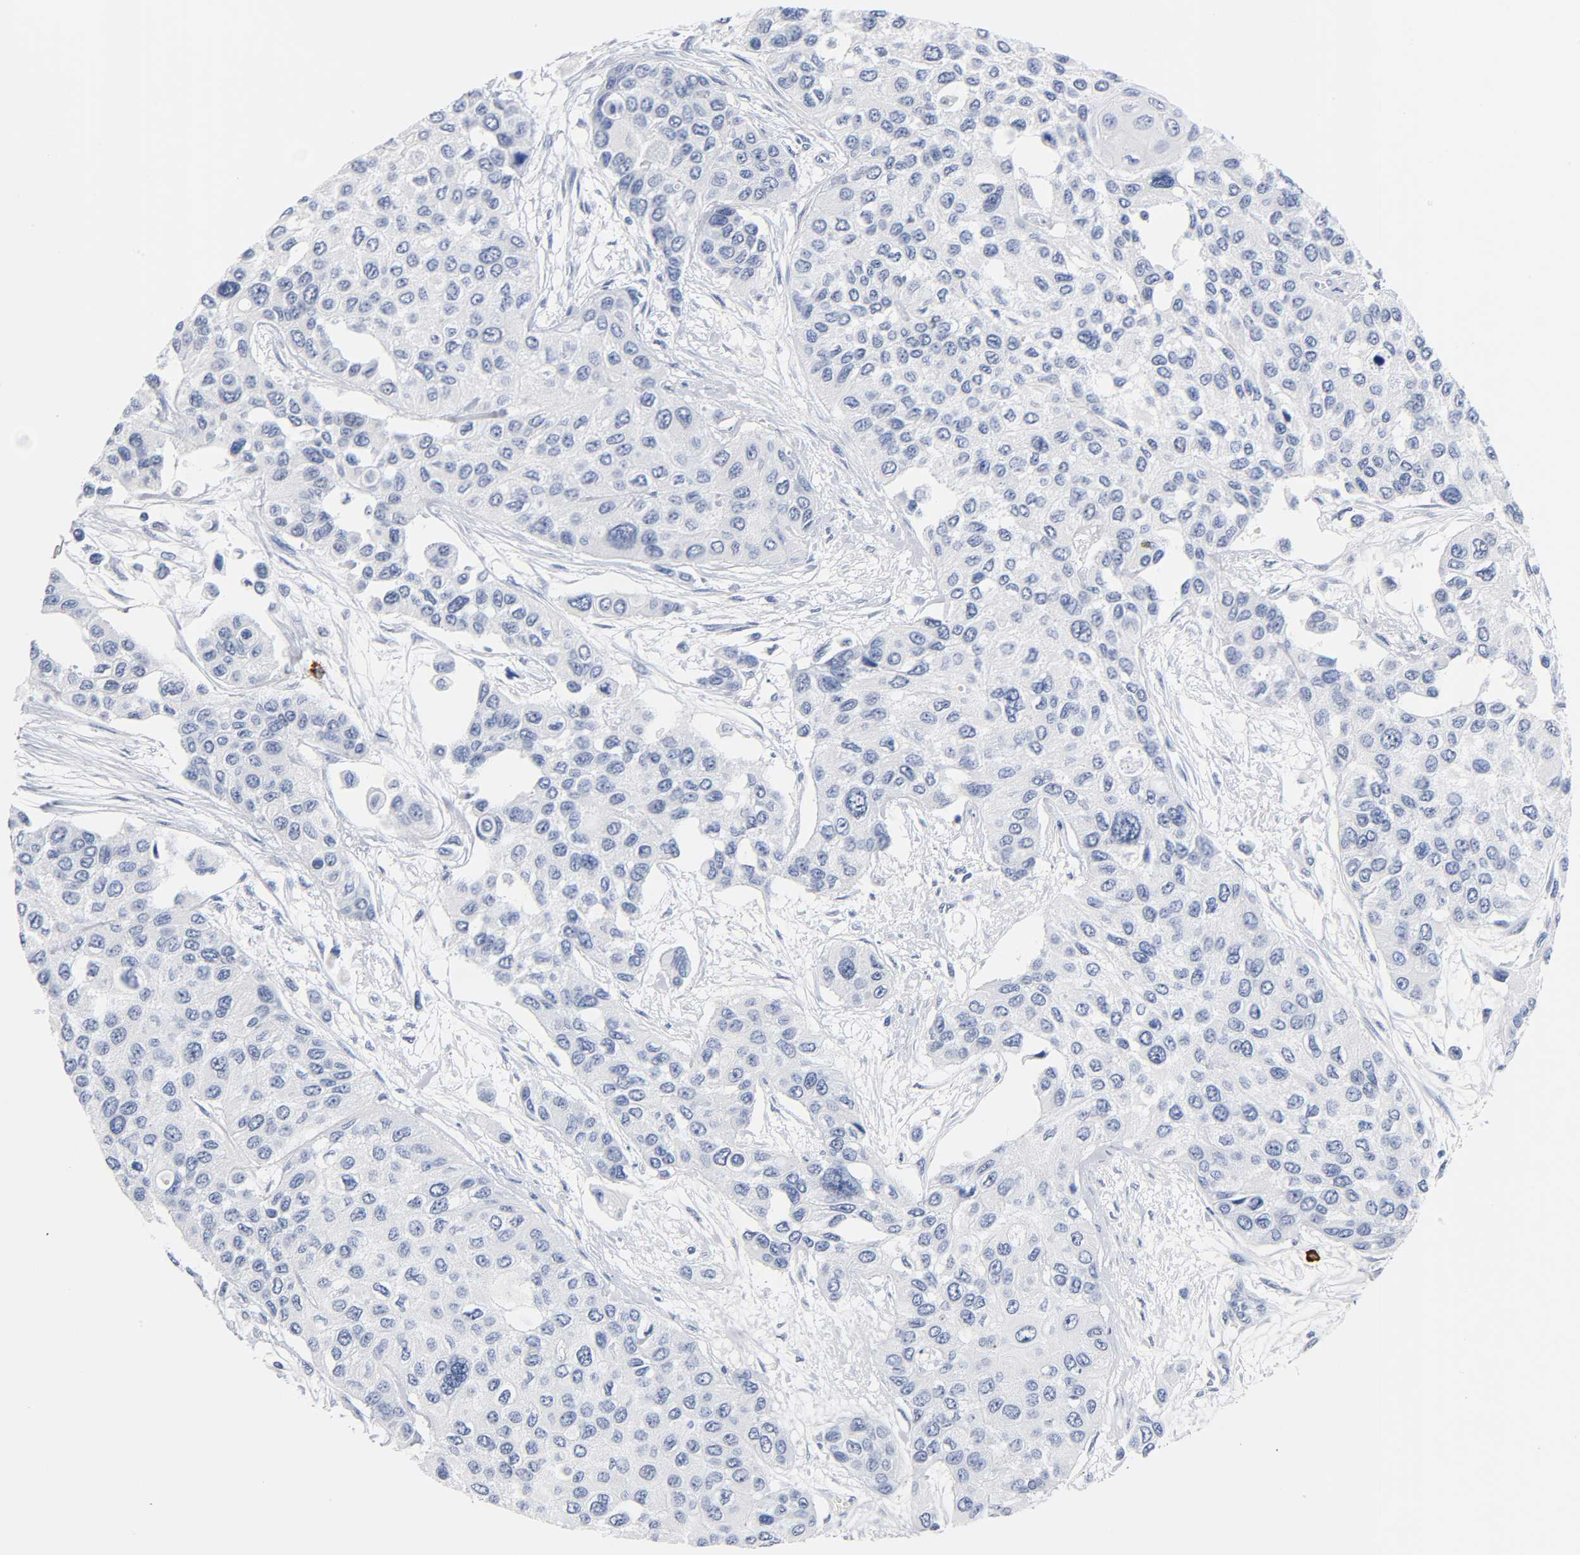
{"staining": {"intensity": "negative", "quantity": "none", "location": "none"}, "tissue": "urothelial cancer", "cell_type": "Tumor cells", "image_type": "cancer", "snomed": [{"axis": "morphology", "description": "Urothelial carcinoma, High grade"}, {"axis": "topography", "description": "Urinary bladder"}], "caption": "Tumor cells are negative for brown protein staining in urothelial cancer. (DAB IHC visualized using brightfield microscopy, high magnification).", "gene": "NAB2", "patient": {"sex": "female", "age": 56}}